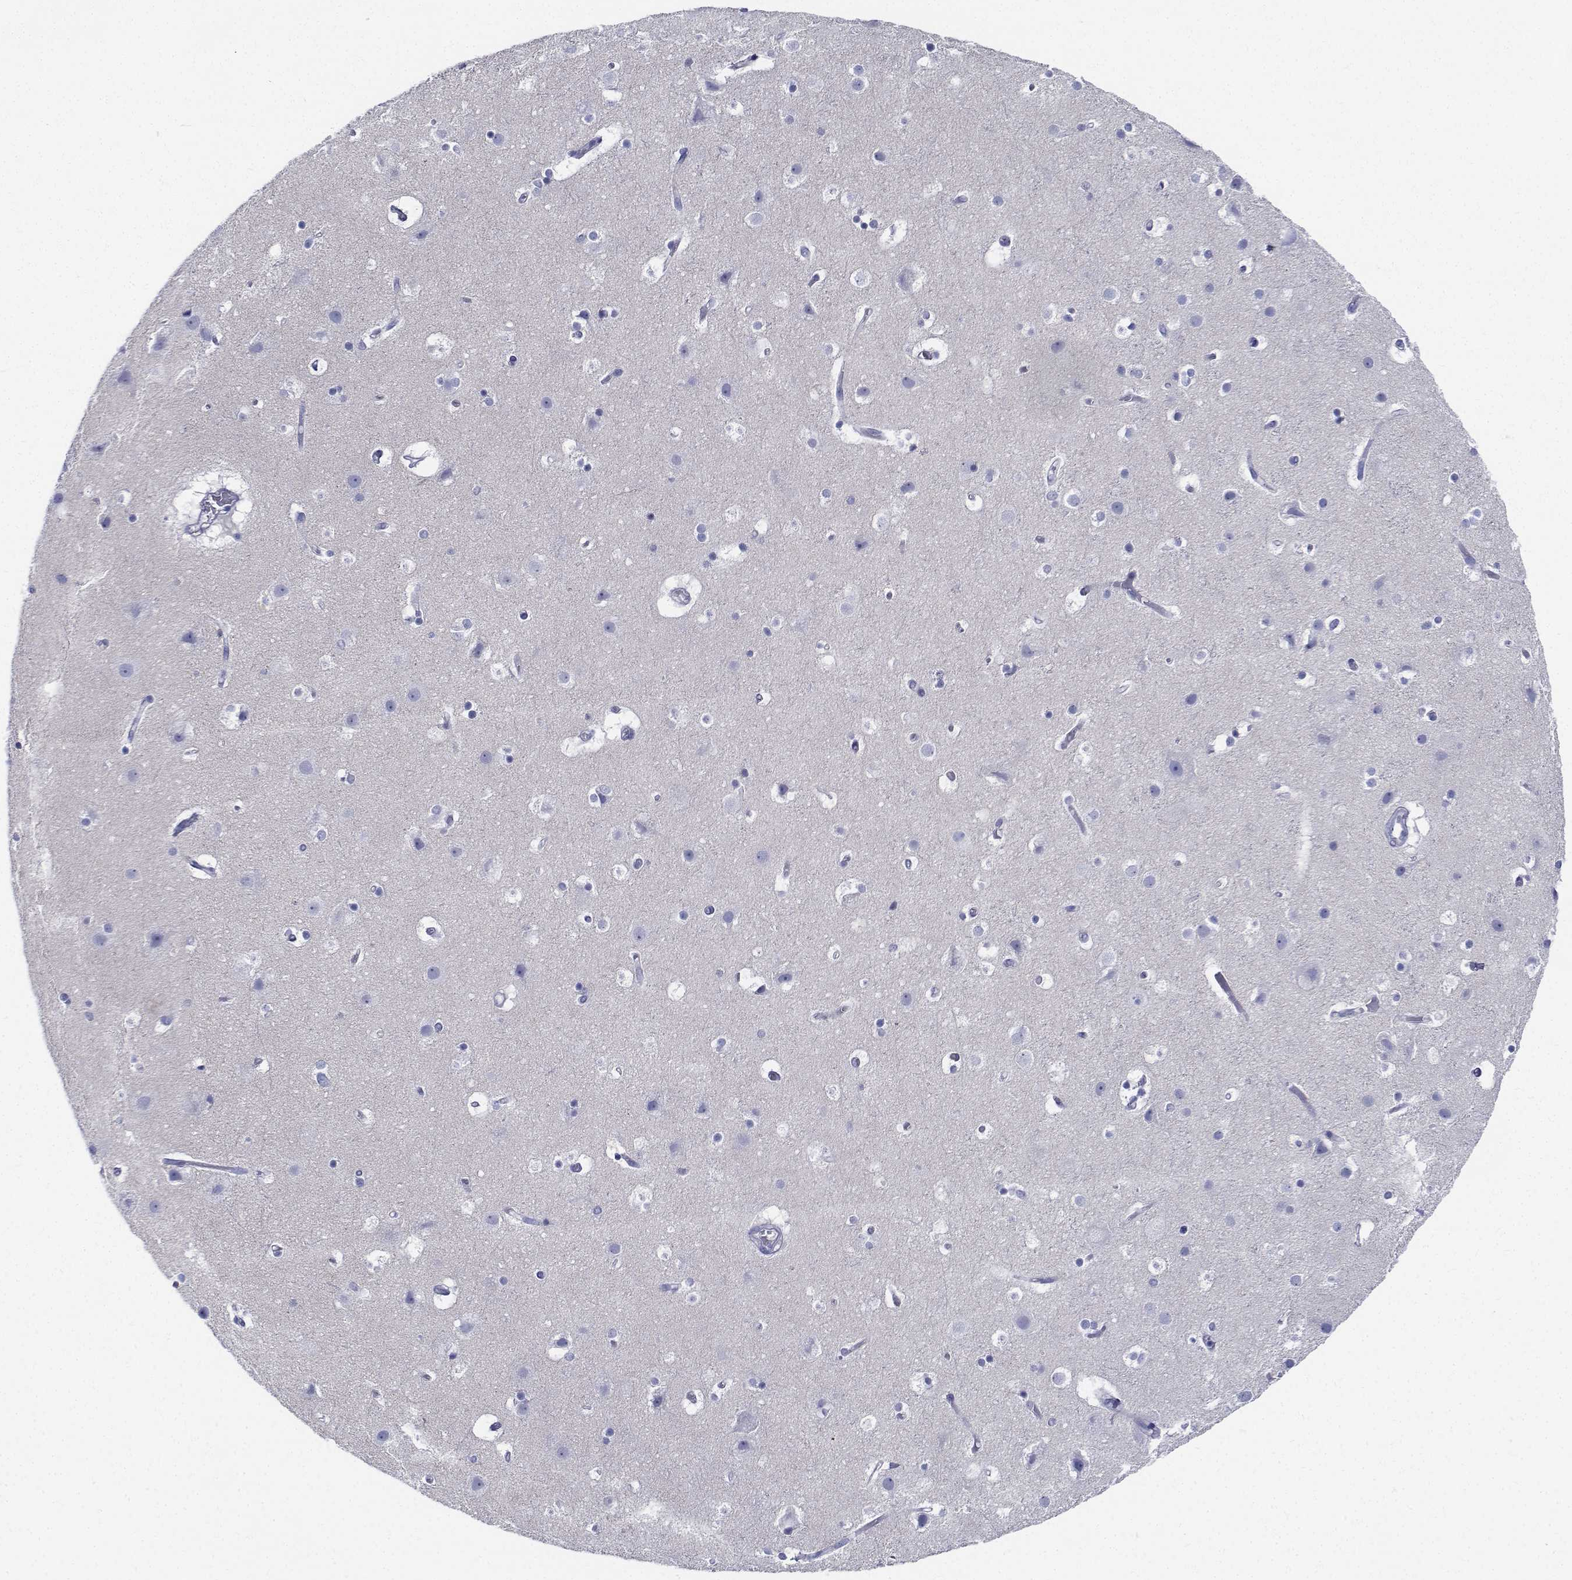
{"staining": {"intensity": "negative", "quantity": "none", "location": "none"}, "tissue": "cerebral cortex", "cell_type": "Endothelial cells", "image_type": "normal", "snomed": [{"axis": "morphology", "description": "Normal tissue, NOS"}, {"axis": "topography", "description": "Cerebral cortex"}], "caption": "IHC image of normal cerebral cortex: cerebral cortex stained with DAB demonstrates no significant protein staining in endothelial cells.", "gene": "CDHR3", "patient": {"sex": "female", "age": 52}}